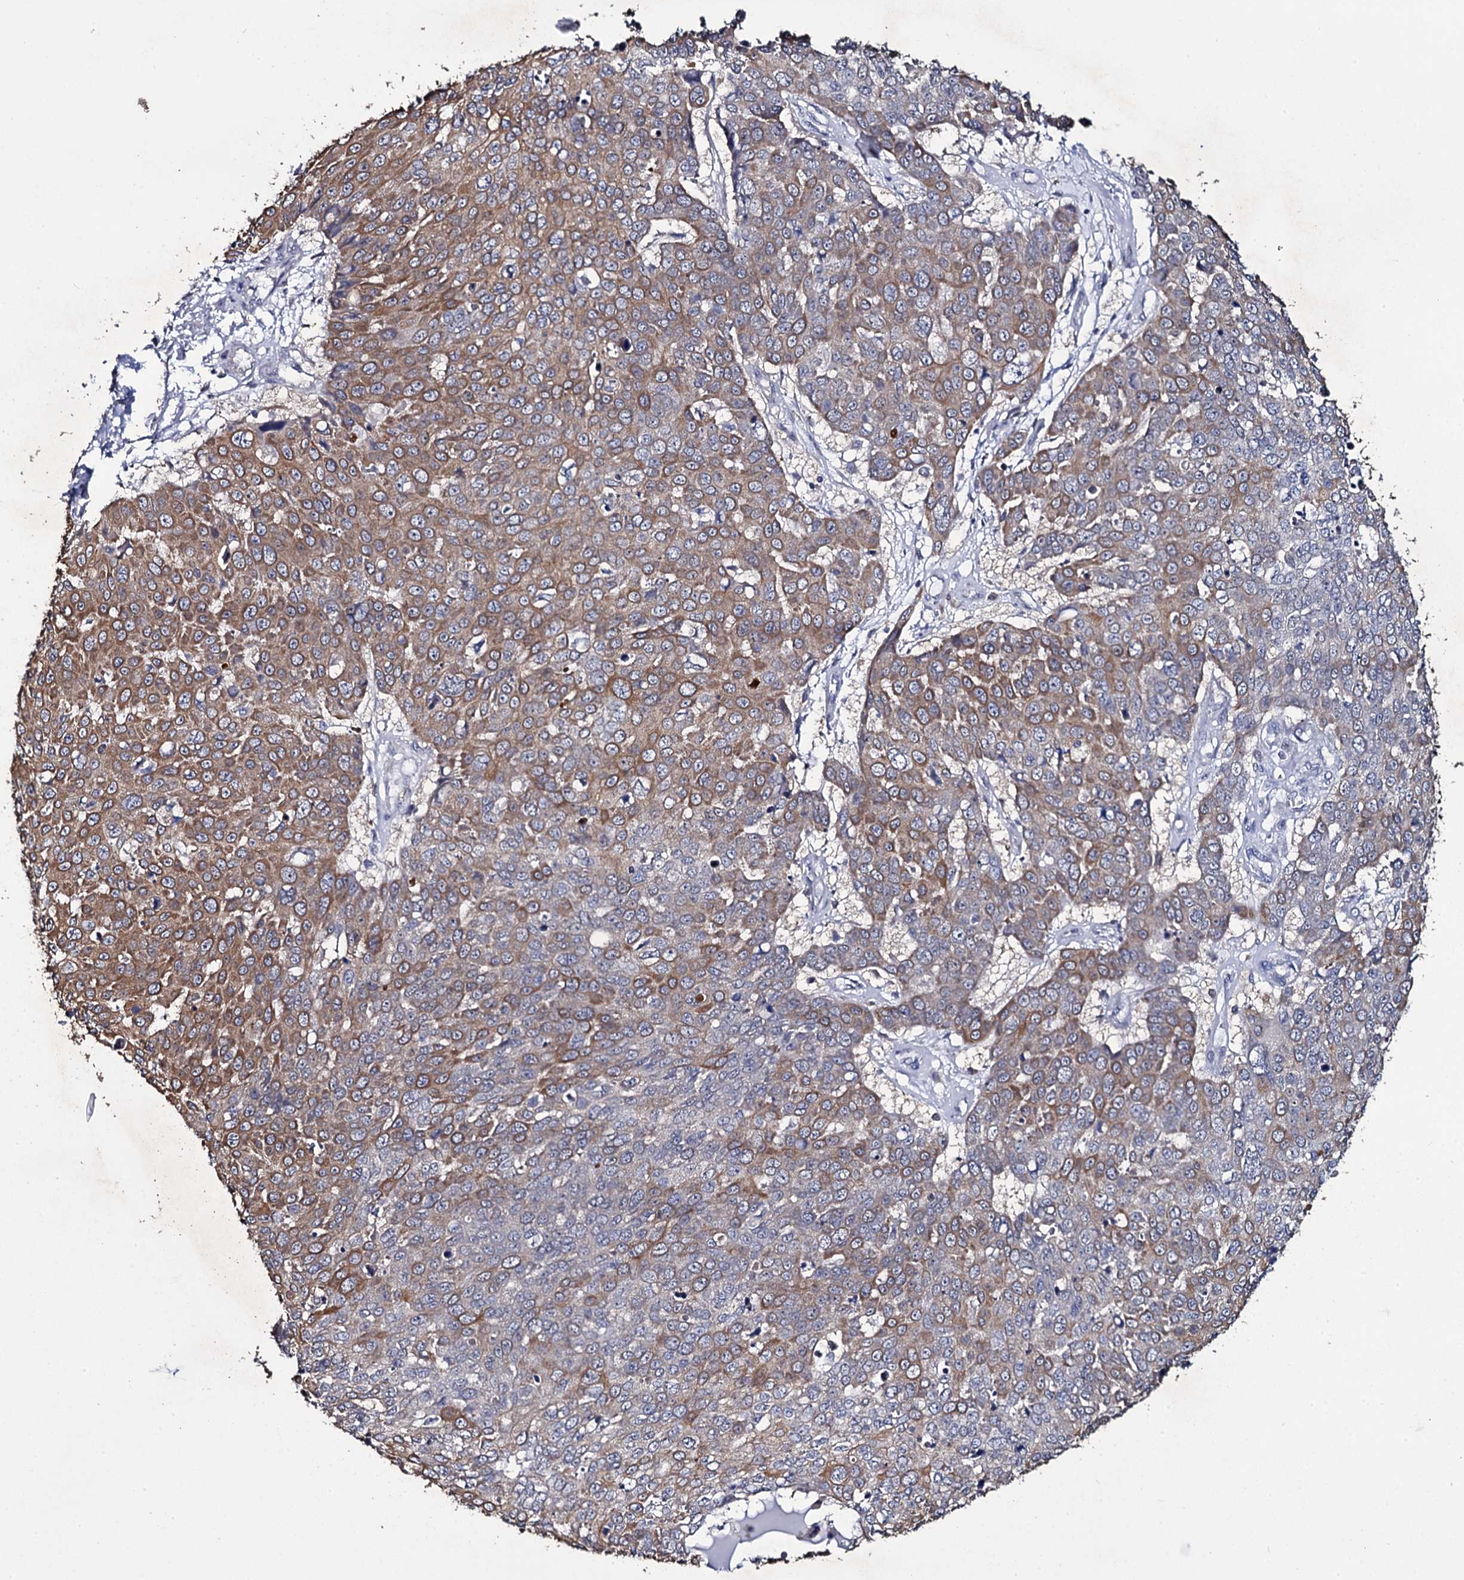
{"staining": {"intensity": "moderate", "quantity": ">75%", "location": "cytoplasmic/membranous"}, "tissue": "skin cancer", "cell_type": "Tumor cells", "image_type": "cancer", "snomed": [{"axis": "morphology", "description": "Squamous cell carcinoma, NOS"}, {"axis": "topography", "description": "Skin"}], "caption": "The histopathology image demonstrates staining of skin squamous cell carcinoma, revealing moderate cytoplasmic/membranous protein staining (brown color) within tumor cells.", "gene": "CRYL1", "patient": {"sex": "male", "age": 71}}